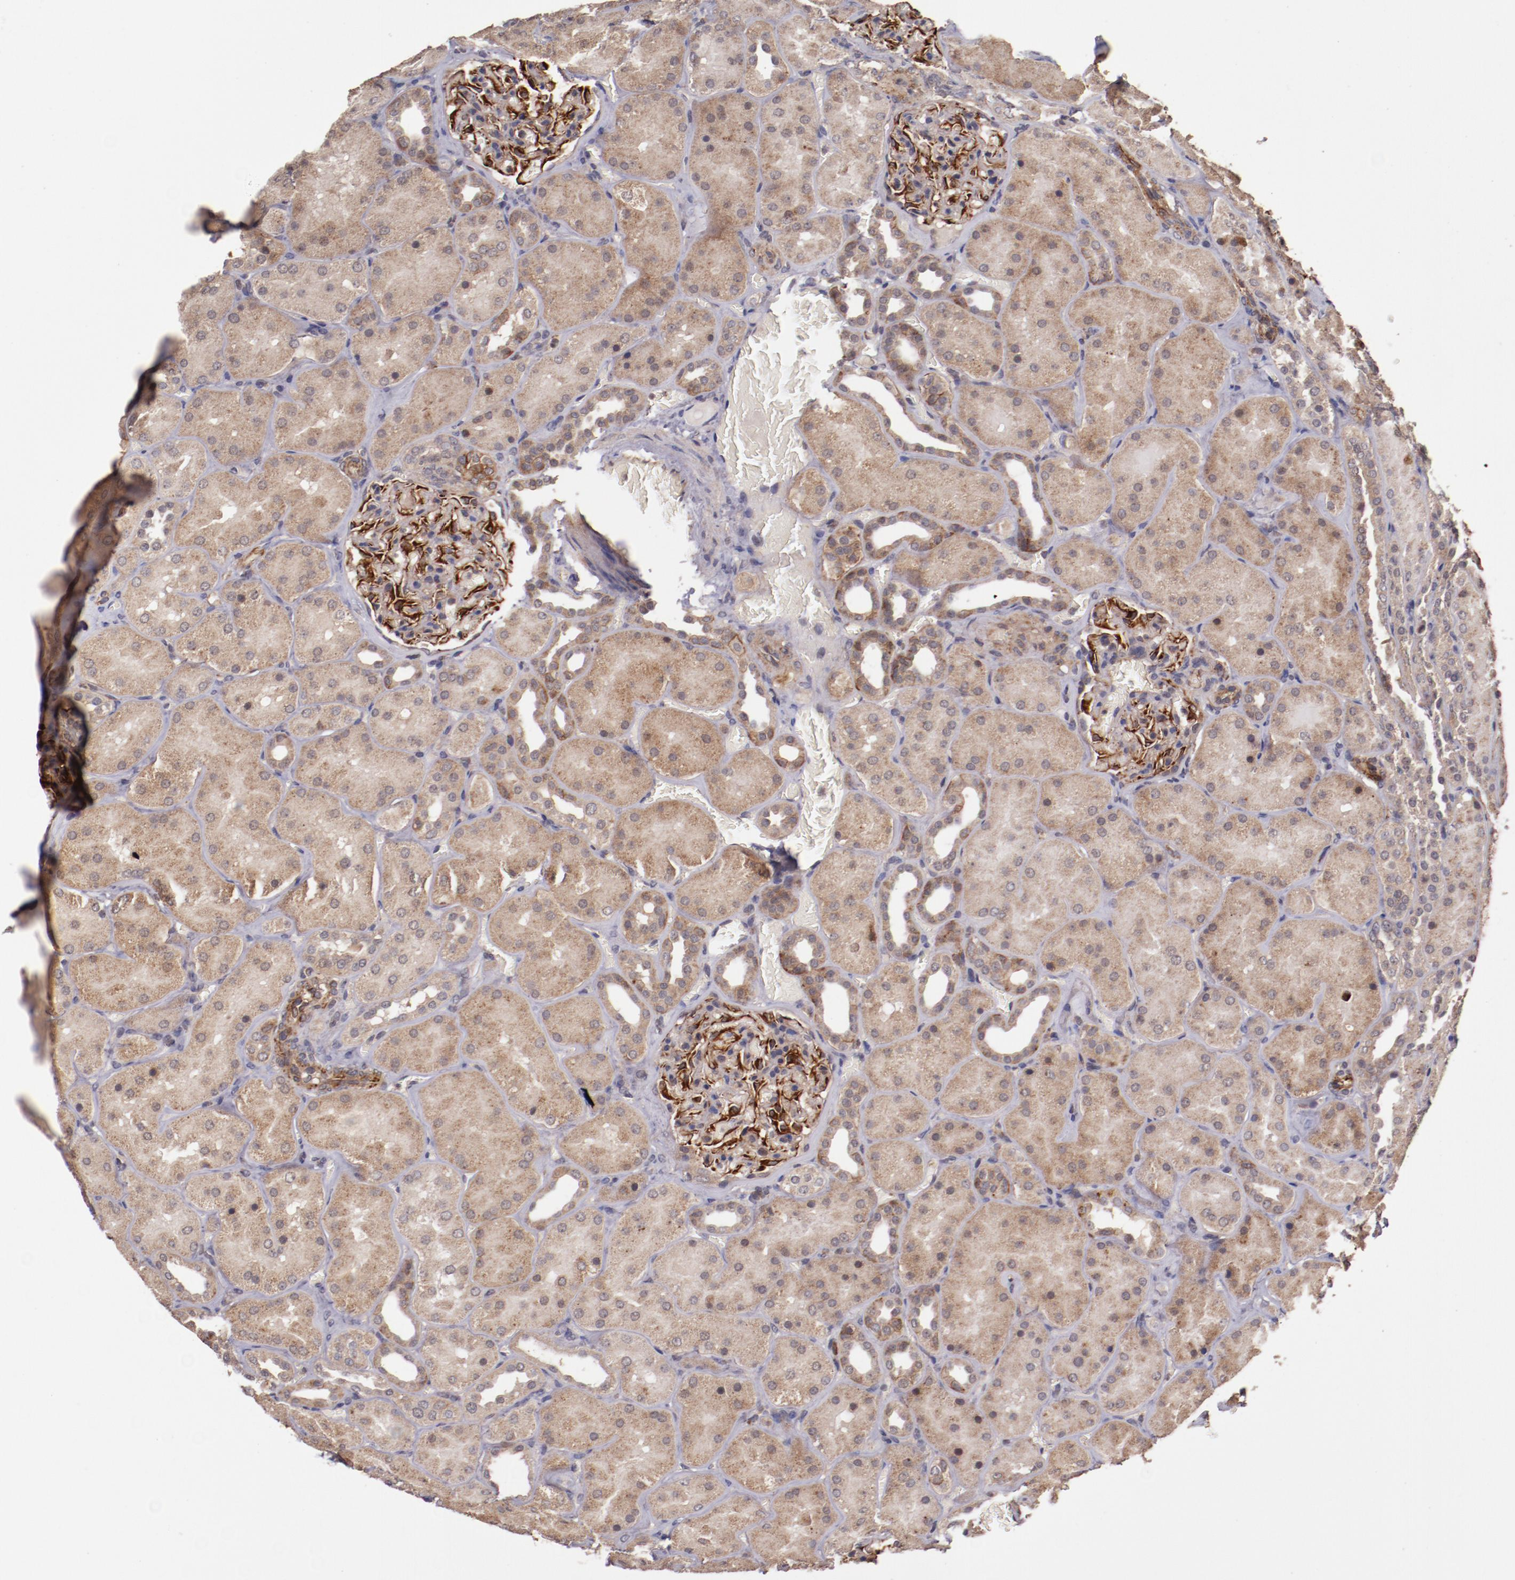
{"staining": {"intensity": "strong", "quantity": "25%-75%", "location": "cytoplasmic/membranous"}, "tissue": "kidney", "cell_type": "Cells in glomeruli", "image_type": "normal", "snomed": [{"axis": "morphology", "description": "Normal tissue, NOS"}, {"axis": "topography", "description": "Kidney"}], "caption": "Protein staining reveals strong cytoplasmic/membranous expression in approximately 25%-75% of cells in glomeruli in unremarkable kidney. The protein is shown in brown color, while the nuclei are stained blue.", "gene": "FTSJ1", "patient": {"sex": "male", "age": 28}}